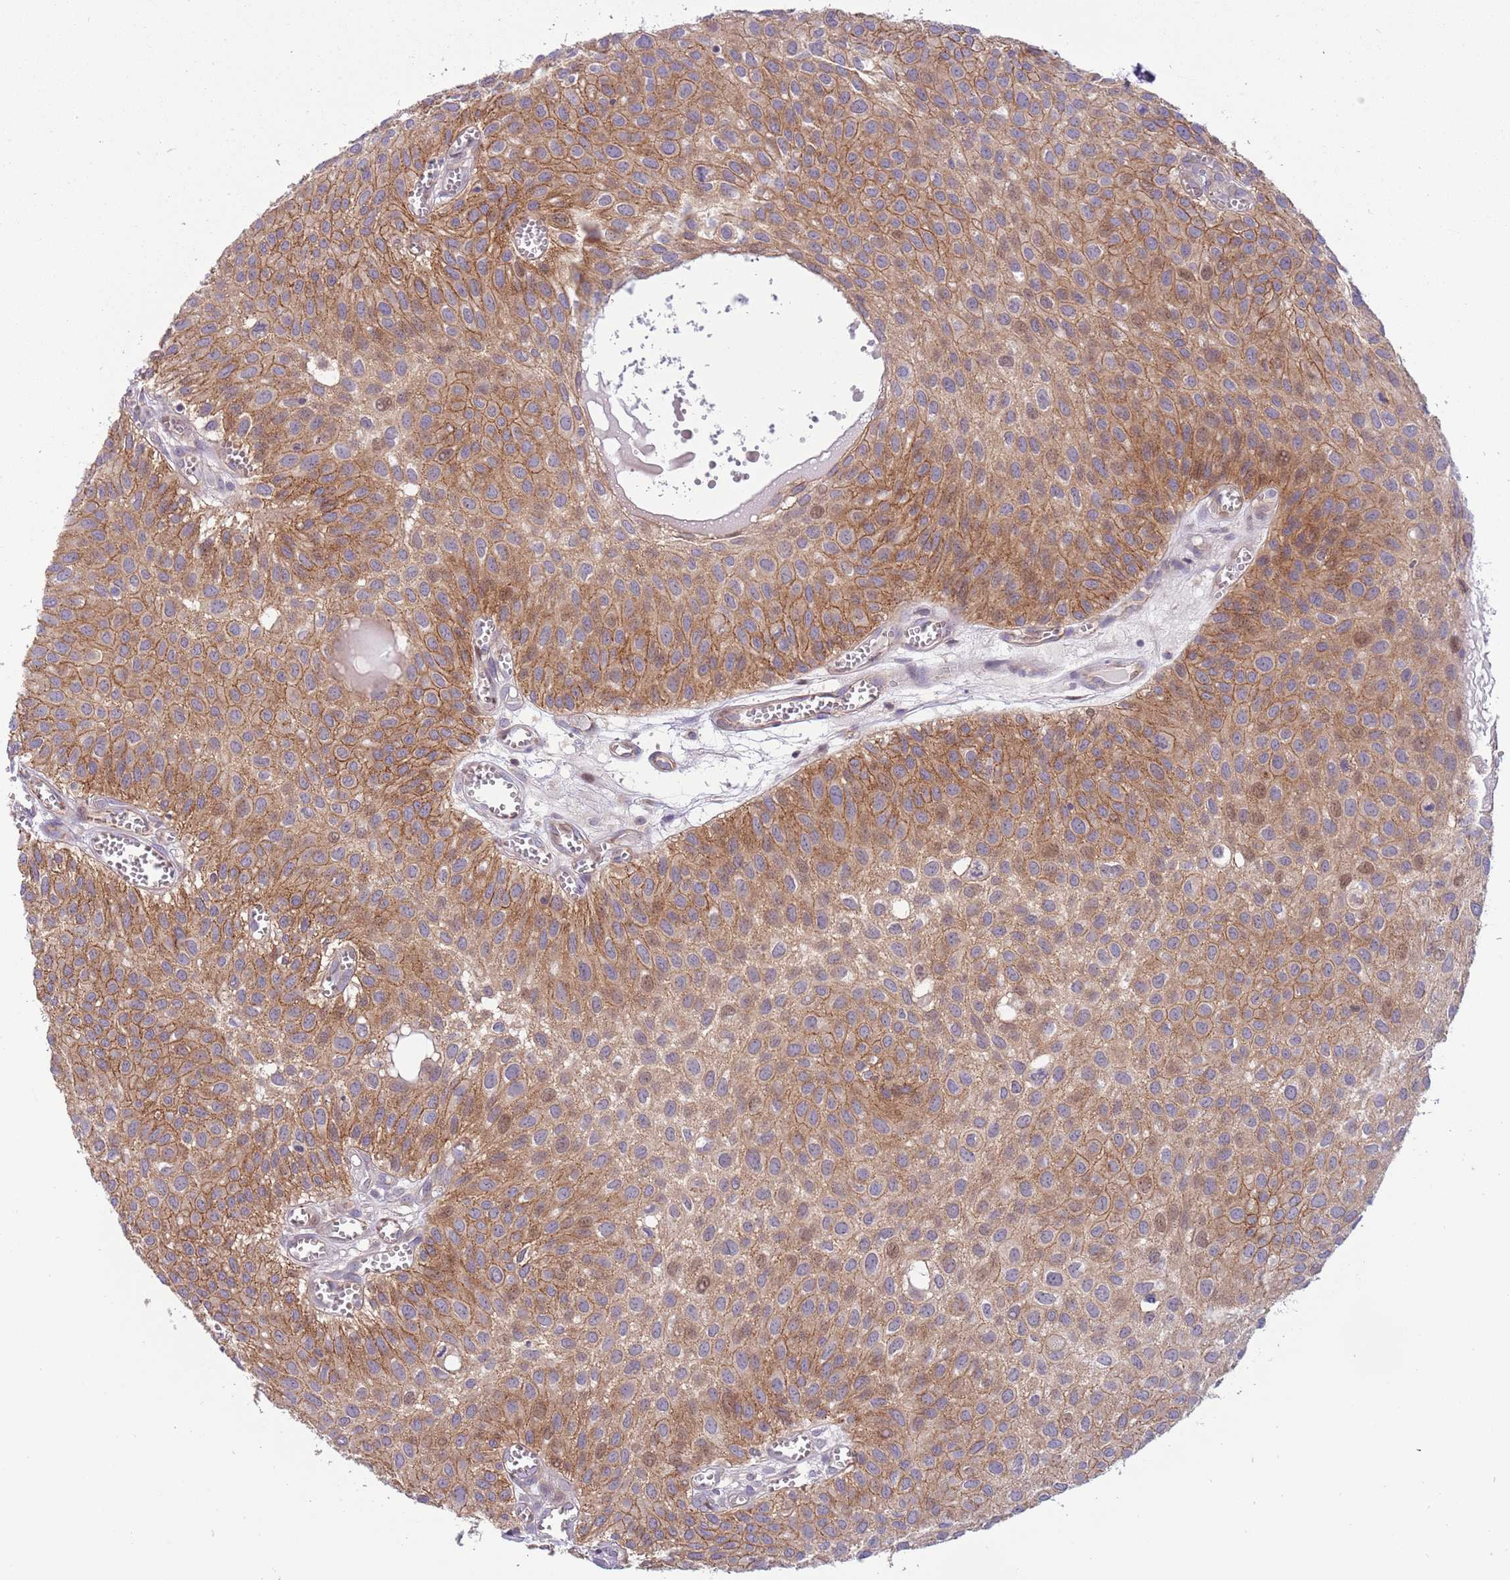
{"staining": {"intensity": "moderate", "quantity": ">75%", "location": "cytoplasmic/membranous,nuclear"}, "tissue": "urothelial cancer", "cell_type": "Tumor cells", "image_type": "cancer", "snomed": [{"axis": "morphology", "description": "Urothelial carcinoma, Low grade"}, {"axis": "topography", "description": "Urinary bladder"}], "caption": "A high-resolution image shows IHC staining of low-grade urothelial carcinoma, which reveals moderate cytoplasmic/membranous and nuclear positivity in about >75% of tumor cells. (IHC, brightfield microscopy, high magnification).", "gene": "ITGB6", "patient": {"sex": "male", "age": 88}}